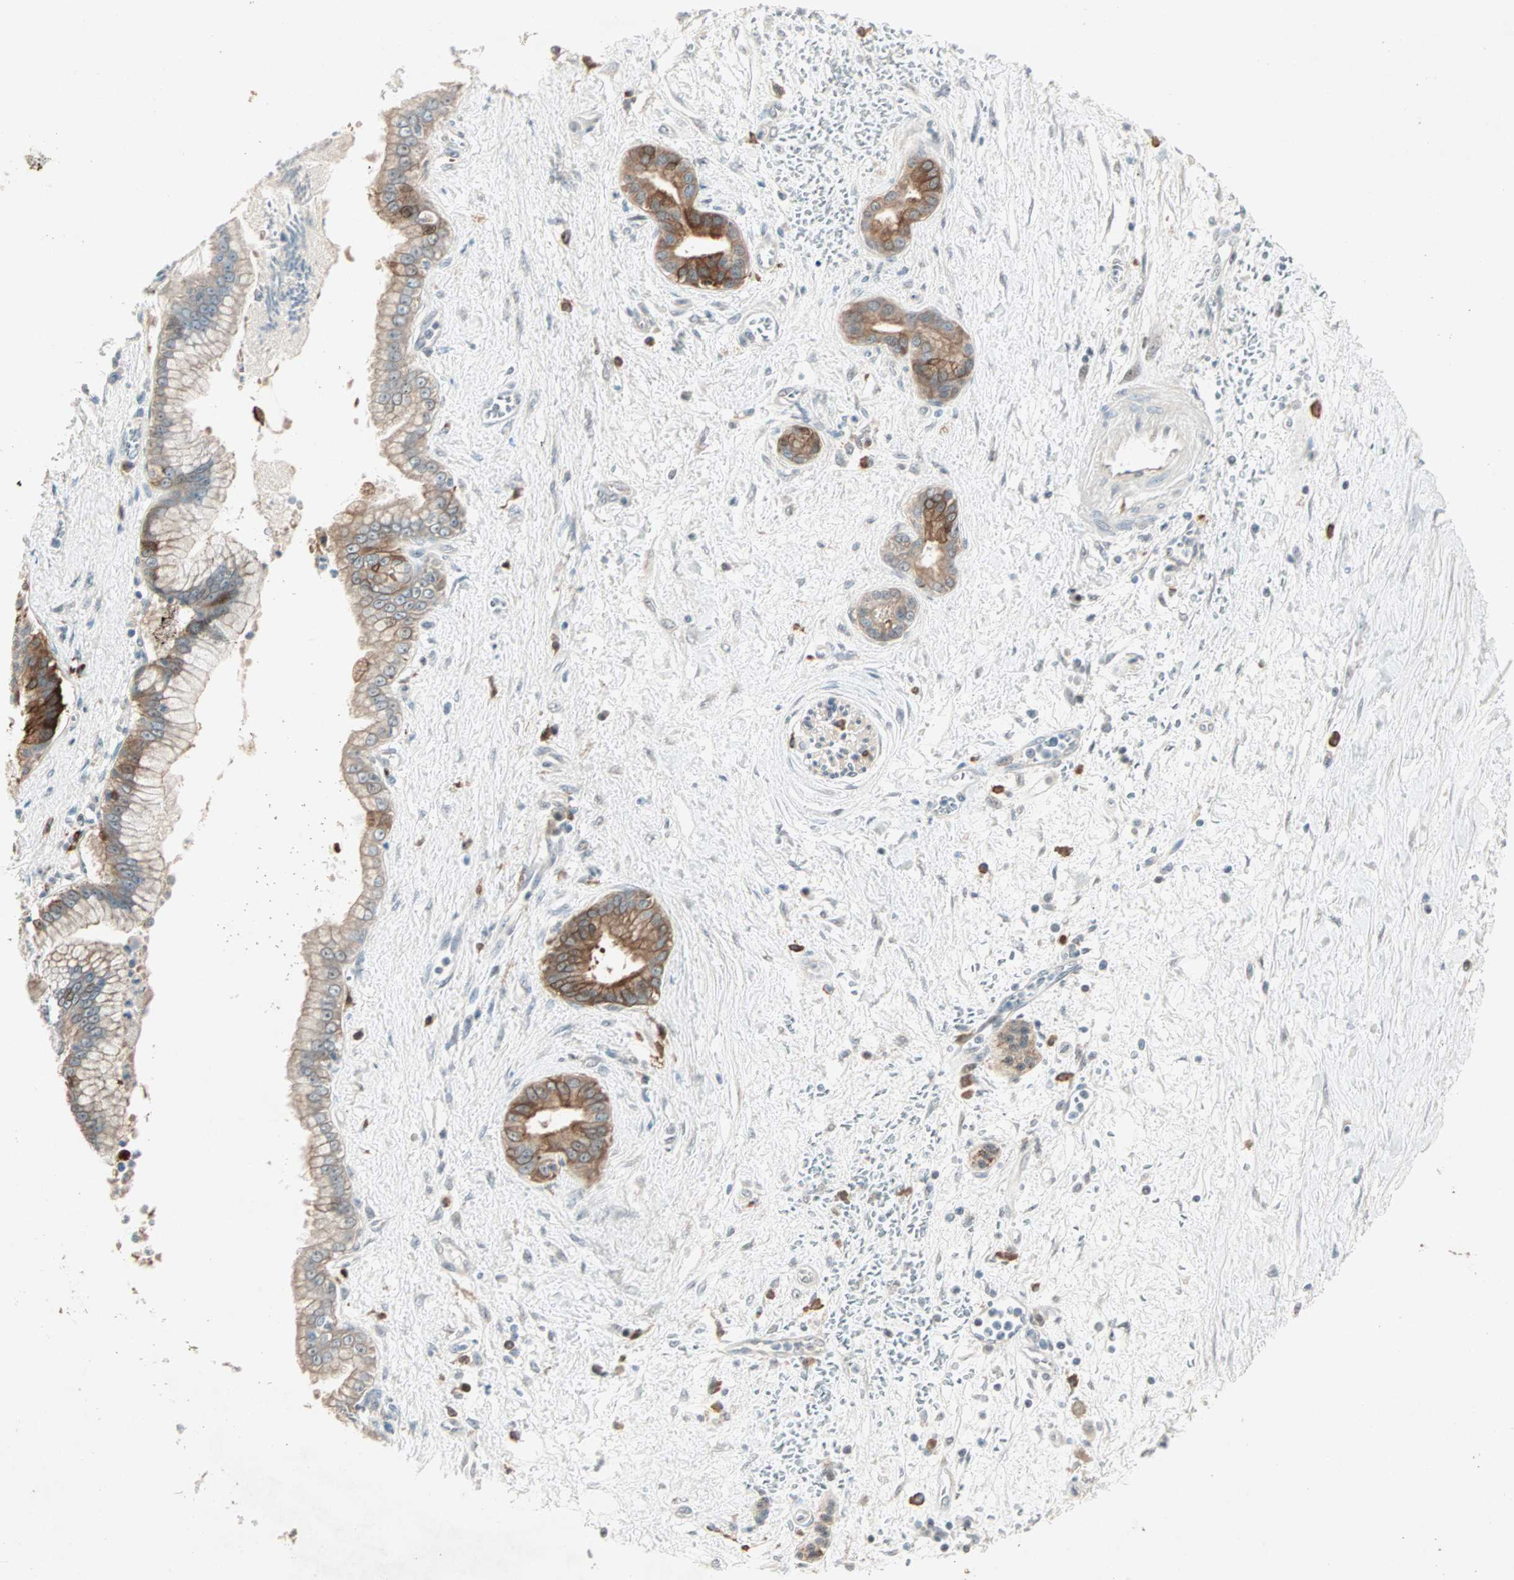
{"staining": {"intensity": "strong", "quantity": "25%-75%", "location": "cytoplasmic/membranous"}, "tissue": "pancreatic cancer", "cell_type": "Tumor cells", "image_type": "cancer", "snomed": [{"axis": "morphology", "description": "Adenocarcinoma, NOS"}, {"axis": "topography", "description": "Pancreas"}], "caption": "A high-resolution image shows IHC staining of pancreatic adenocarcinoma, which exhibits strong cytoplasmic/membranous expression in about 25%-75% of tumor cells.", "gene": "RTL6", "patient": {"sex": "male", "age": 59}}